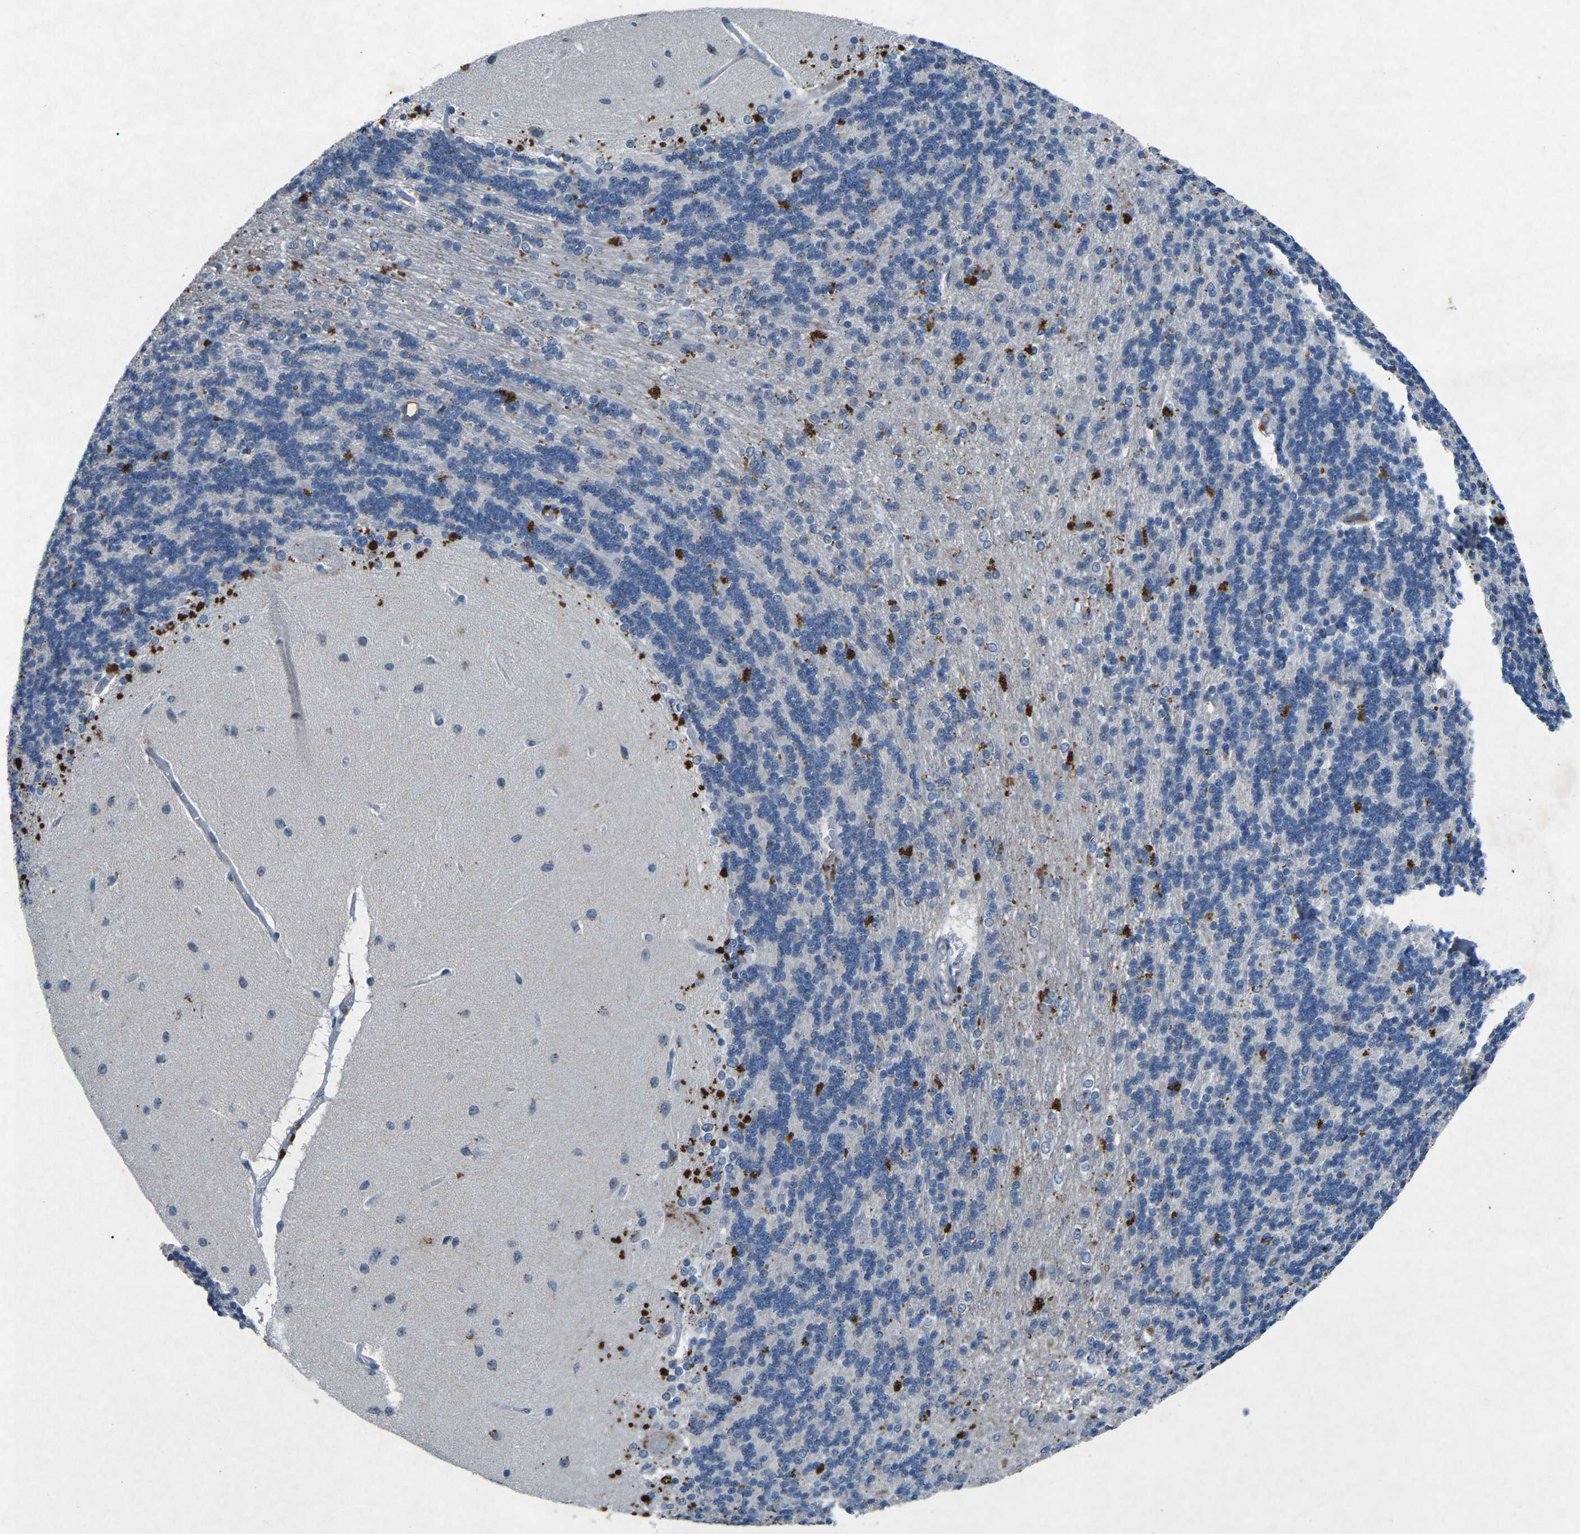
{"staining": {"intensity": "negative", "quantity": "none", "location": "none"}, "tissue": "cerebellum", "cell_type": "Cells in granular layer", "image_type": "normal", "snomed": [{"axis": "morphology", "description": "Normal tissue, NOS"}, {"axis": "topography", "description": "Cerebellum"}], "caption": "DAB immunohistochemical staining of unremarkable cerebellum reveals no significant positivity in cells in granular layer. The staining is performed using DAB (3,3'-diaminobenzidine) brown chromogen with nuclei counter-stained in using hematoxylin.", "gene": "PLG", "patient": {"sex": "female", "age": 54}}